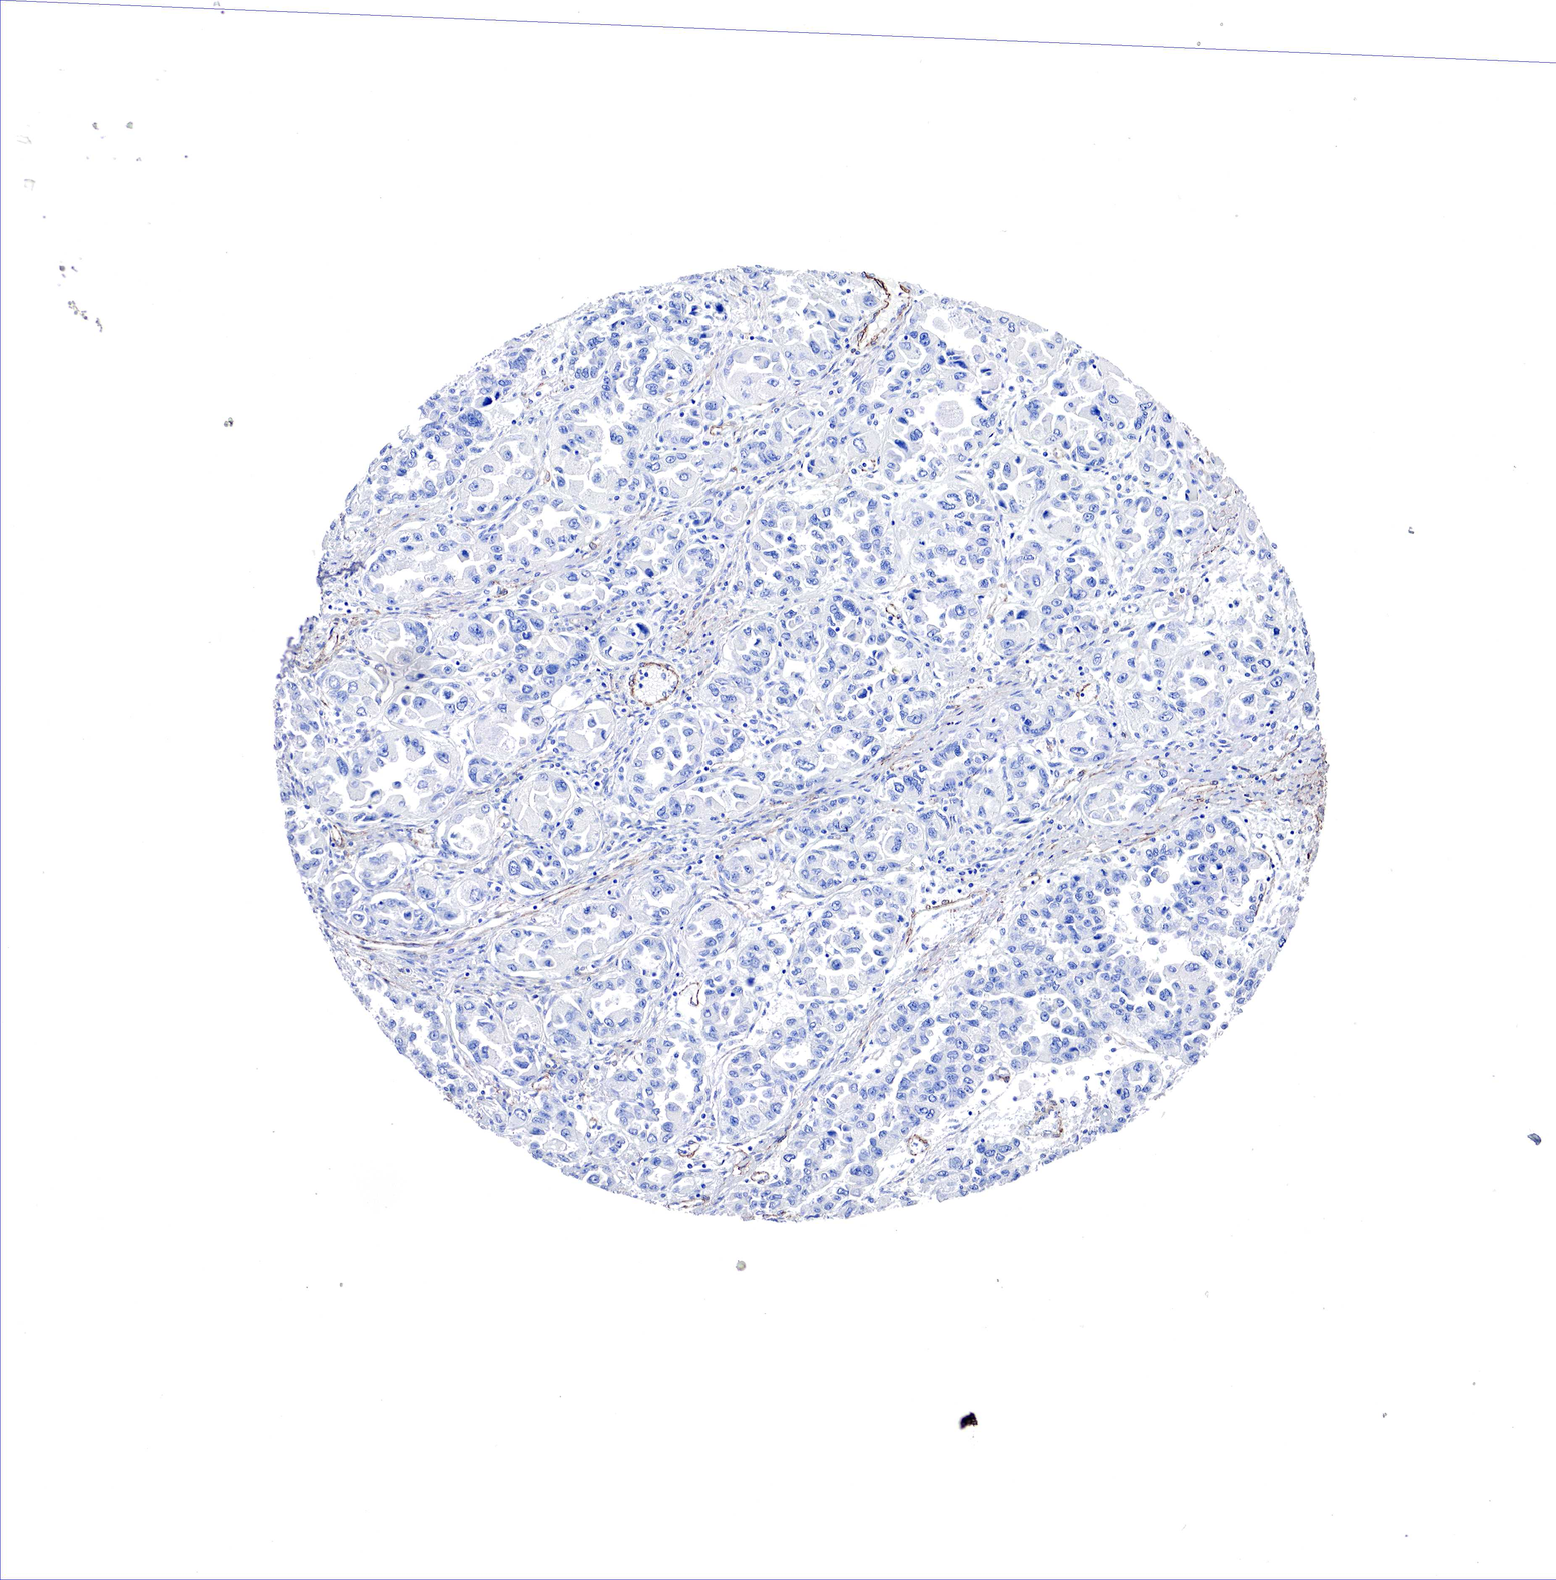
{"staining": {"intensity": "negative", "quantity": "none", "location": "none"}, "tissue": "ovarian cancer", "cell_type": "Tumor cells", "image_type": "cancer", "snomed": [{"axis": "morphology", "description": "Cystadenocarcinoma, serous, NOS"}, {"axis": "topography", "description": "Ovary"}], "caption": "An image of human ovarian cancer (serous cystadenocarcinoma) is negative for staining in tumor cells.", "gene": "TPM1", "patient": {"sex": "female", "age": 84}}